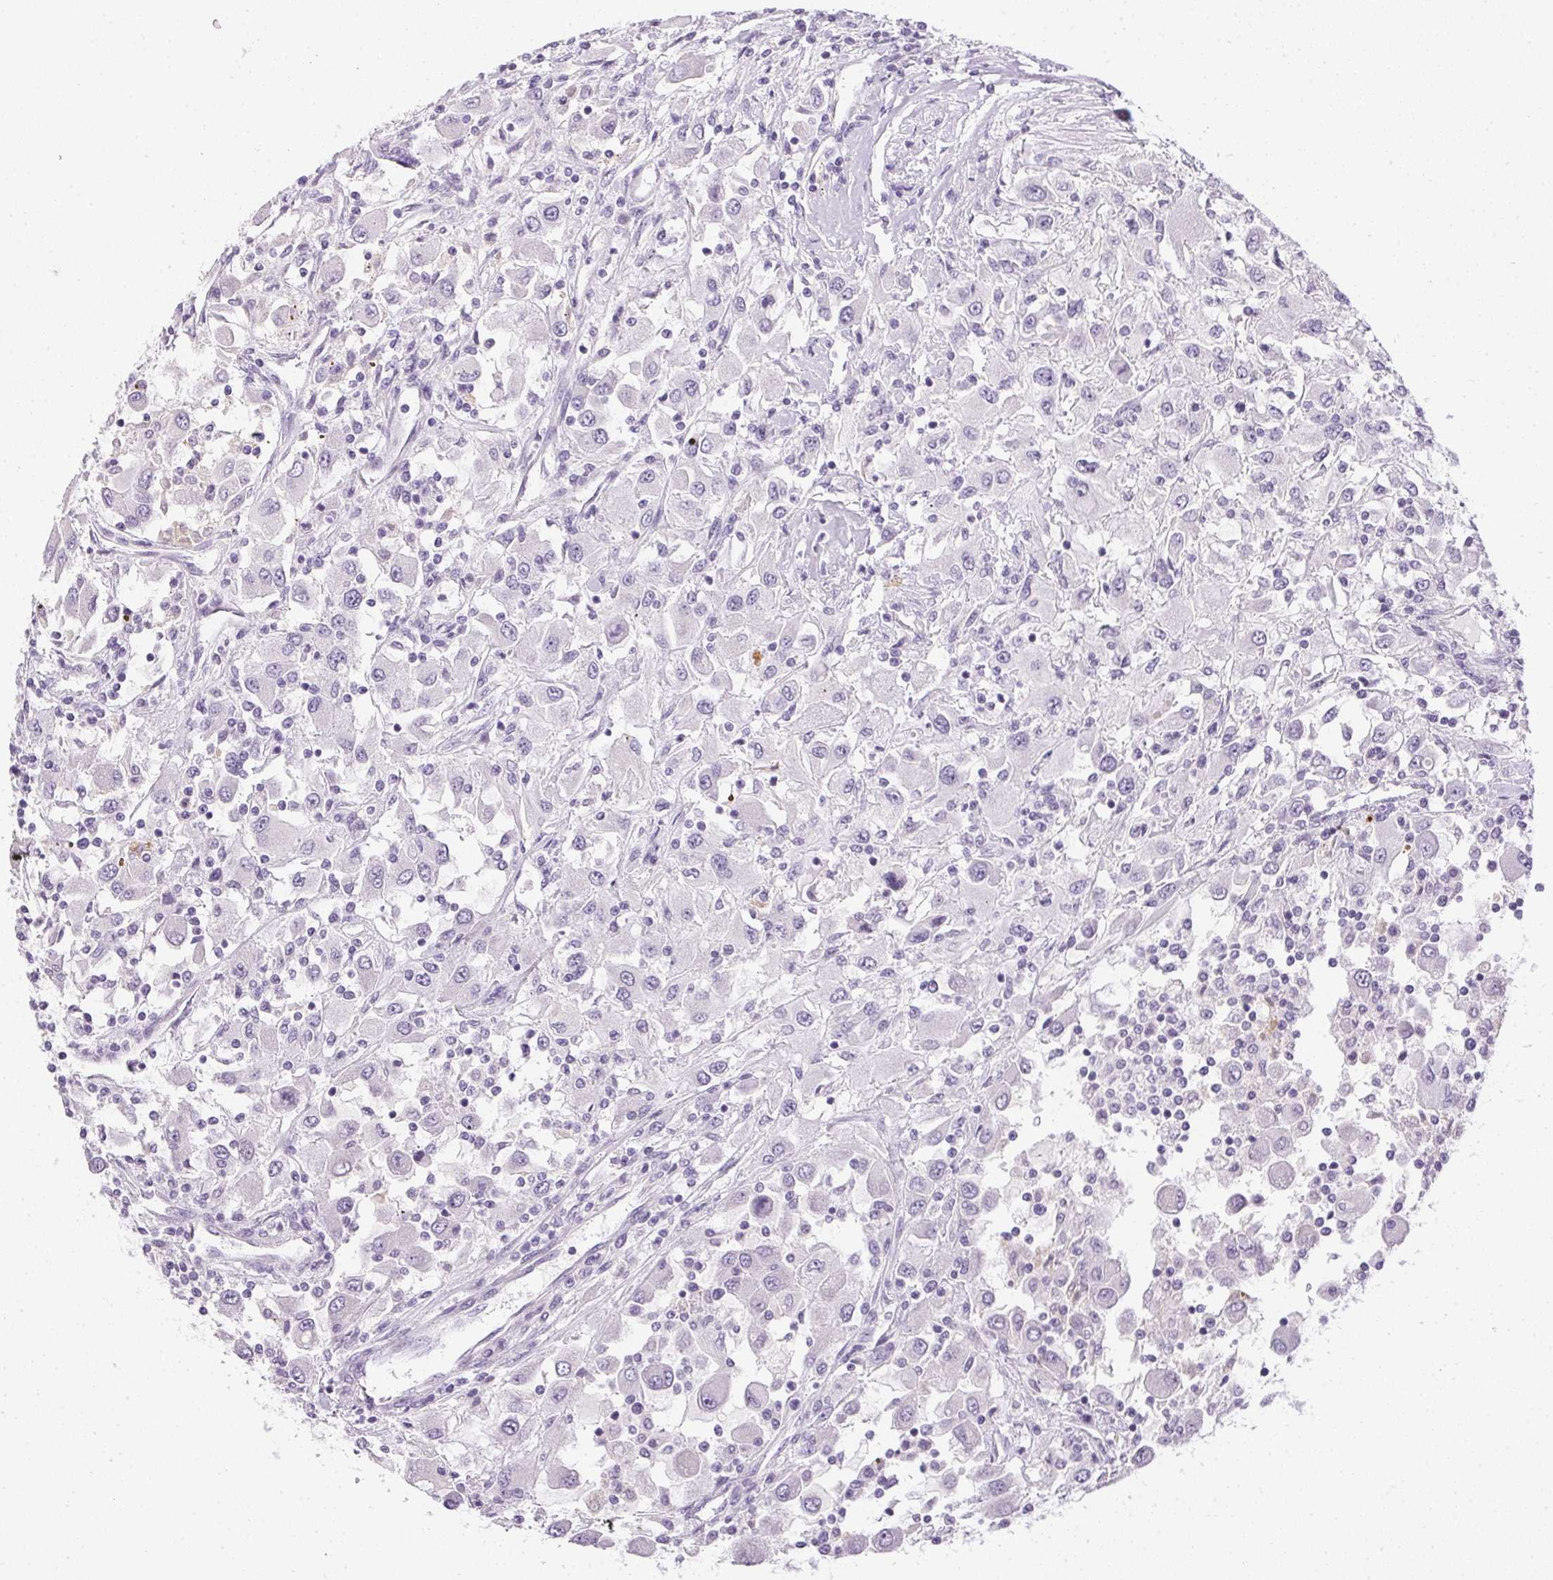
{"staining": {"intensity": "negative", "quantity": "none", "location": "none"}, "tissue": "renal cancer", "cell_type": "Tumor cells", "image_type": "cancer", "snomed": [{"axis": "morphology", "description": "Adenocarcinoma, NOS"}, {"axis": "topography", "description": "Kidney"}], "caption": "DAB immunohistochemical staining of human renal cancer exhibits no significant positivity in tumor cells.", "gene": "GSDMC", "patient": {"sex": "female", "age": 67}}